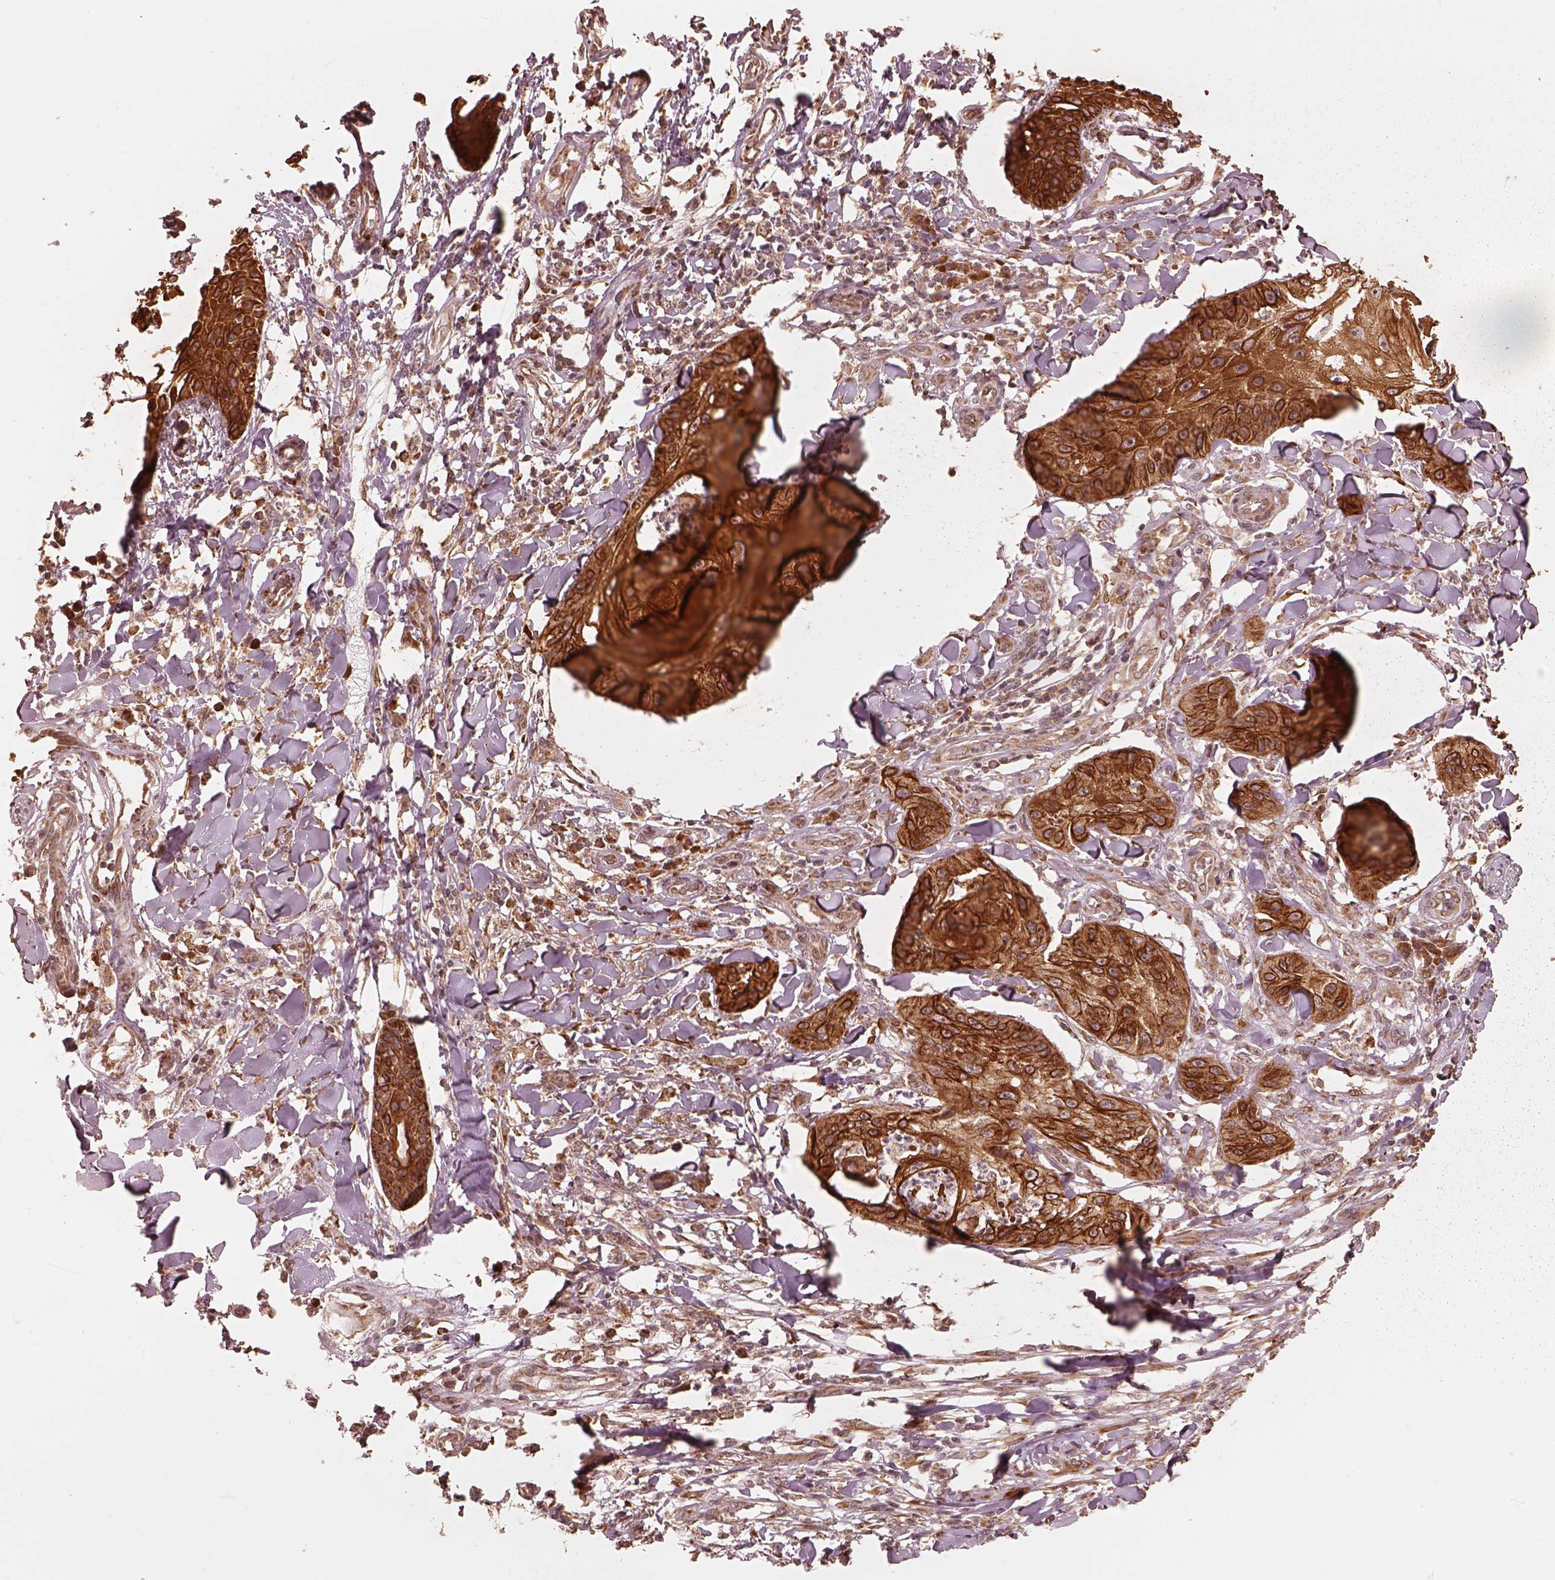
{"staining": {"intensity": "strong", "quantity": ">75%", "location": "cytoplasmic/membranous"}, "tissue": "skin cancer", "cell_type": "Tumor cells", "image_type": "cancer", "snomed": [{"axis": "morphology", "description": "Squamous cell carcinoma, NOS"}, {"axis": "topography", "description": "Skin"}], "caption": "Skin cancer stained for a protein (brown) demonstrates strong cytoplasmic/membranous positive staining in about >75% of tumor cells.", "gene": "DNAJC25", "patient": {"sex": "male", "age": 70}}